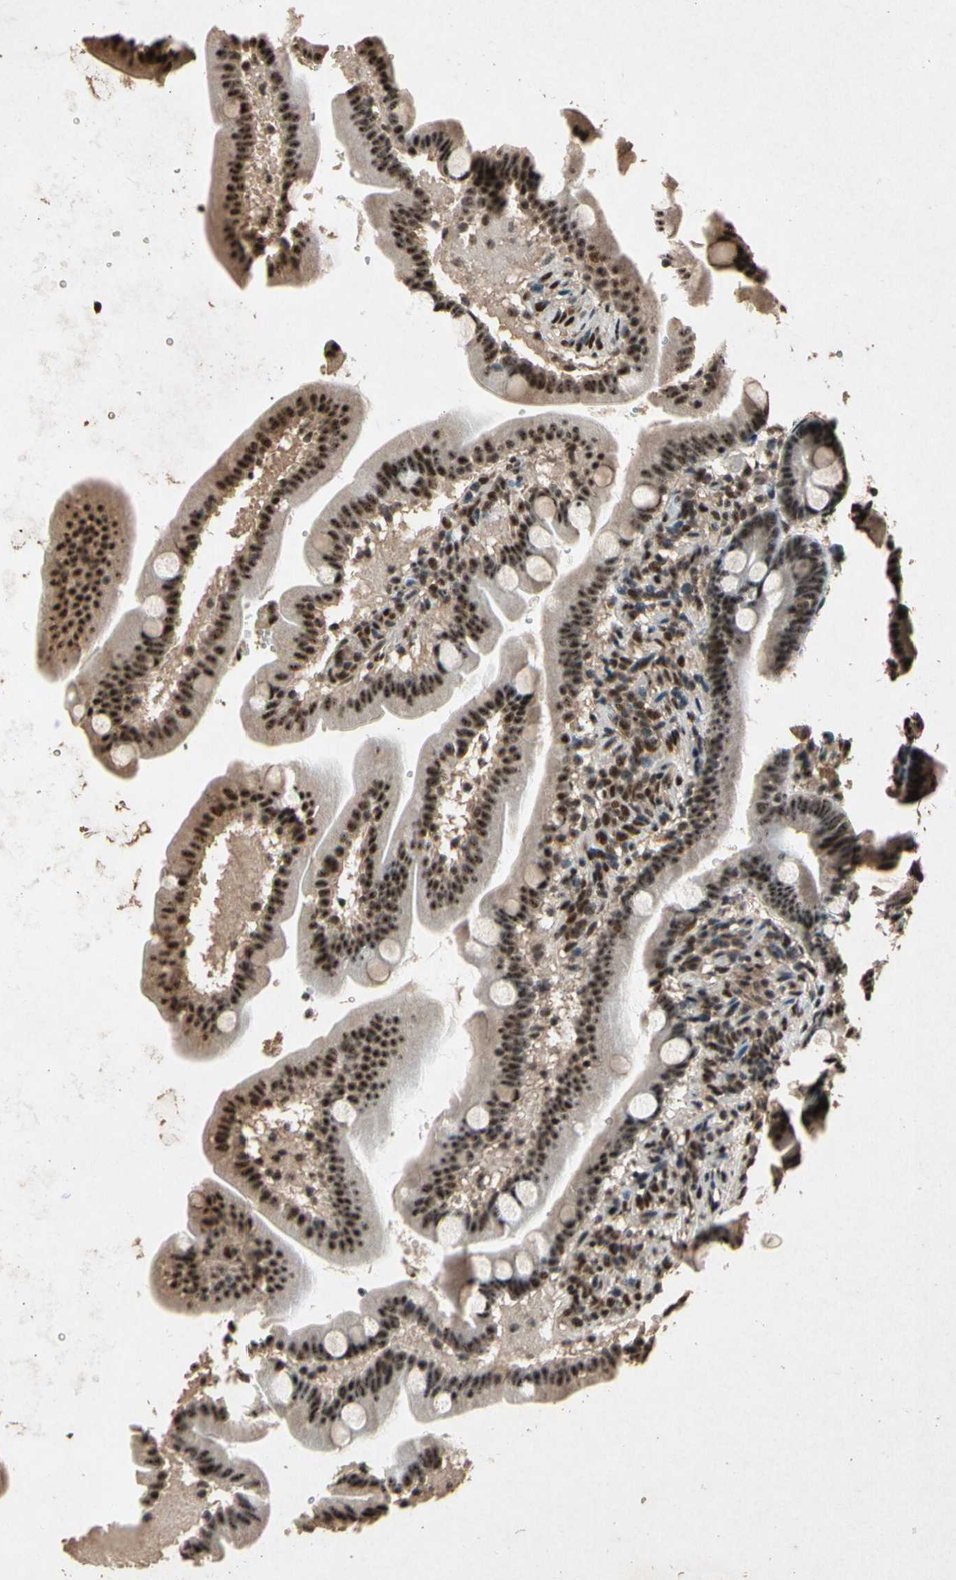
{"staining": {"intensity": "moderate", "quantity": ">75%", "location": "cytoplasmic/membranous,nuclear"}, "tissue": "duodenum", "cell_type": "Glandular cells", "image_type": "normal", "snomed": [{"axis": "morphology", "description": "Normal tissue, NOS"}, {"axis": "topography", "description": "Duodenum"}], "caption": "Human duodenum stained with a brown dye reveals moderate cytoplasmic/membranous,nuclear positive positivity in approximately >75% of glandular cells.", "gene": "PML", "patient": {"sex": "male", "age": 54}}